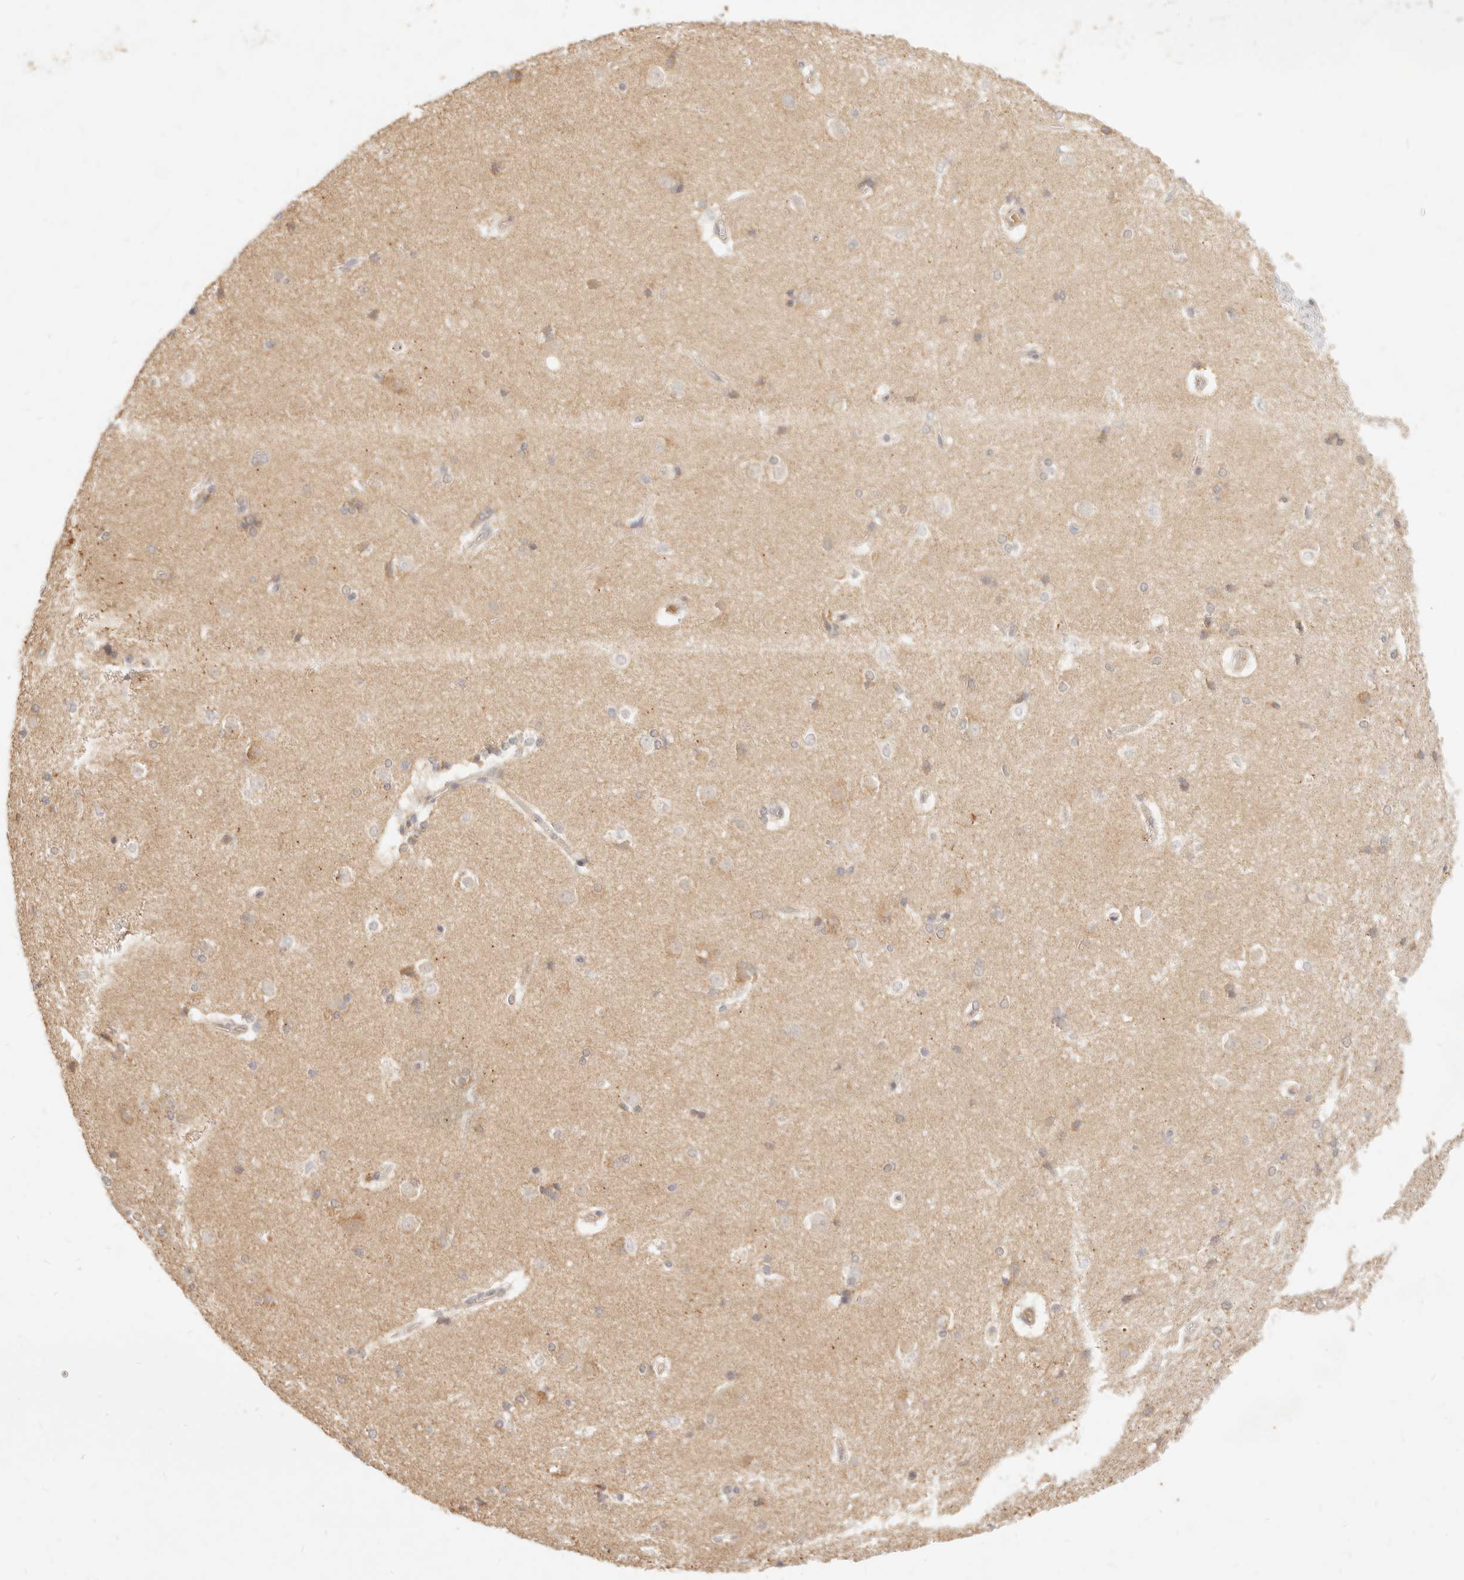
{"staining": {"intensity": "weak", "quantity": "25%-75%", "location": "cytoplasmic/membranous"}, "tissue": "caudate", "cell_type": "Glial cells", "image_type": "normal", "snomed": [{"axis": "morphology", "description": "Normal tissue, NOS"}, {"axis": "topography", "description": "Lateral ventricle wall"}], "caption": "Normal caudate exhibits weak cytoplasmic/membranous positivity in approximately 25%-75% of glial cells, visualized by immunohistochemistry. (Stains: DAB (3,3'-diaminobenzidine) in brown, nuclei in blue, Microscopy: brightfield microscopy at high magnification).", "gene": "RUBCNL", "patient": {"sex": "female", "age": 19}}